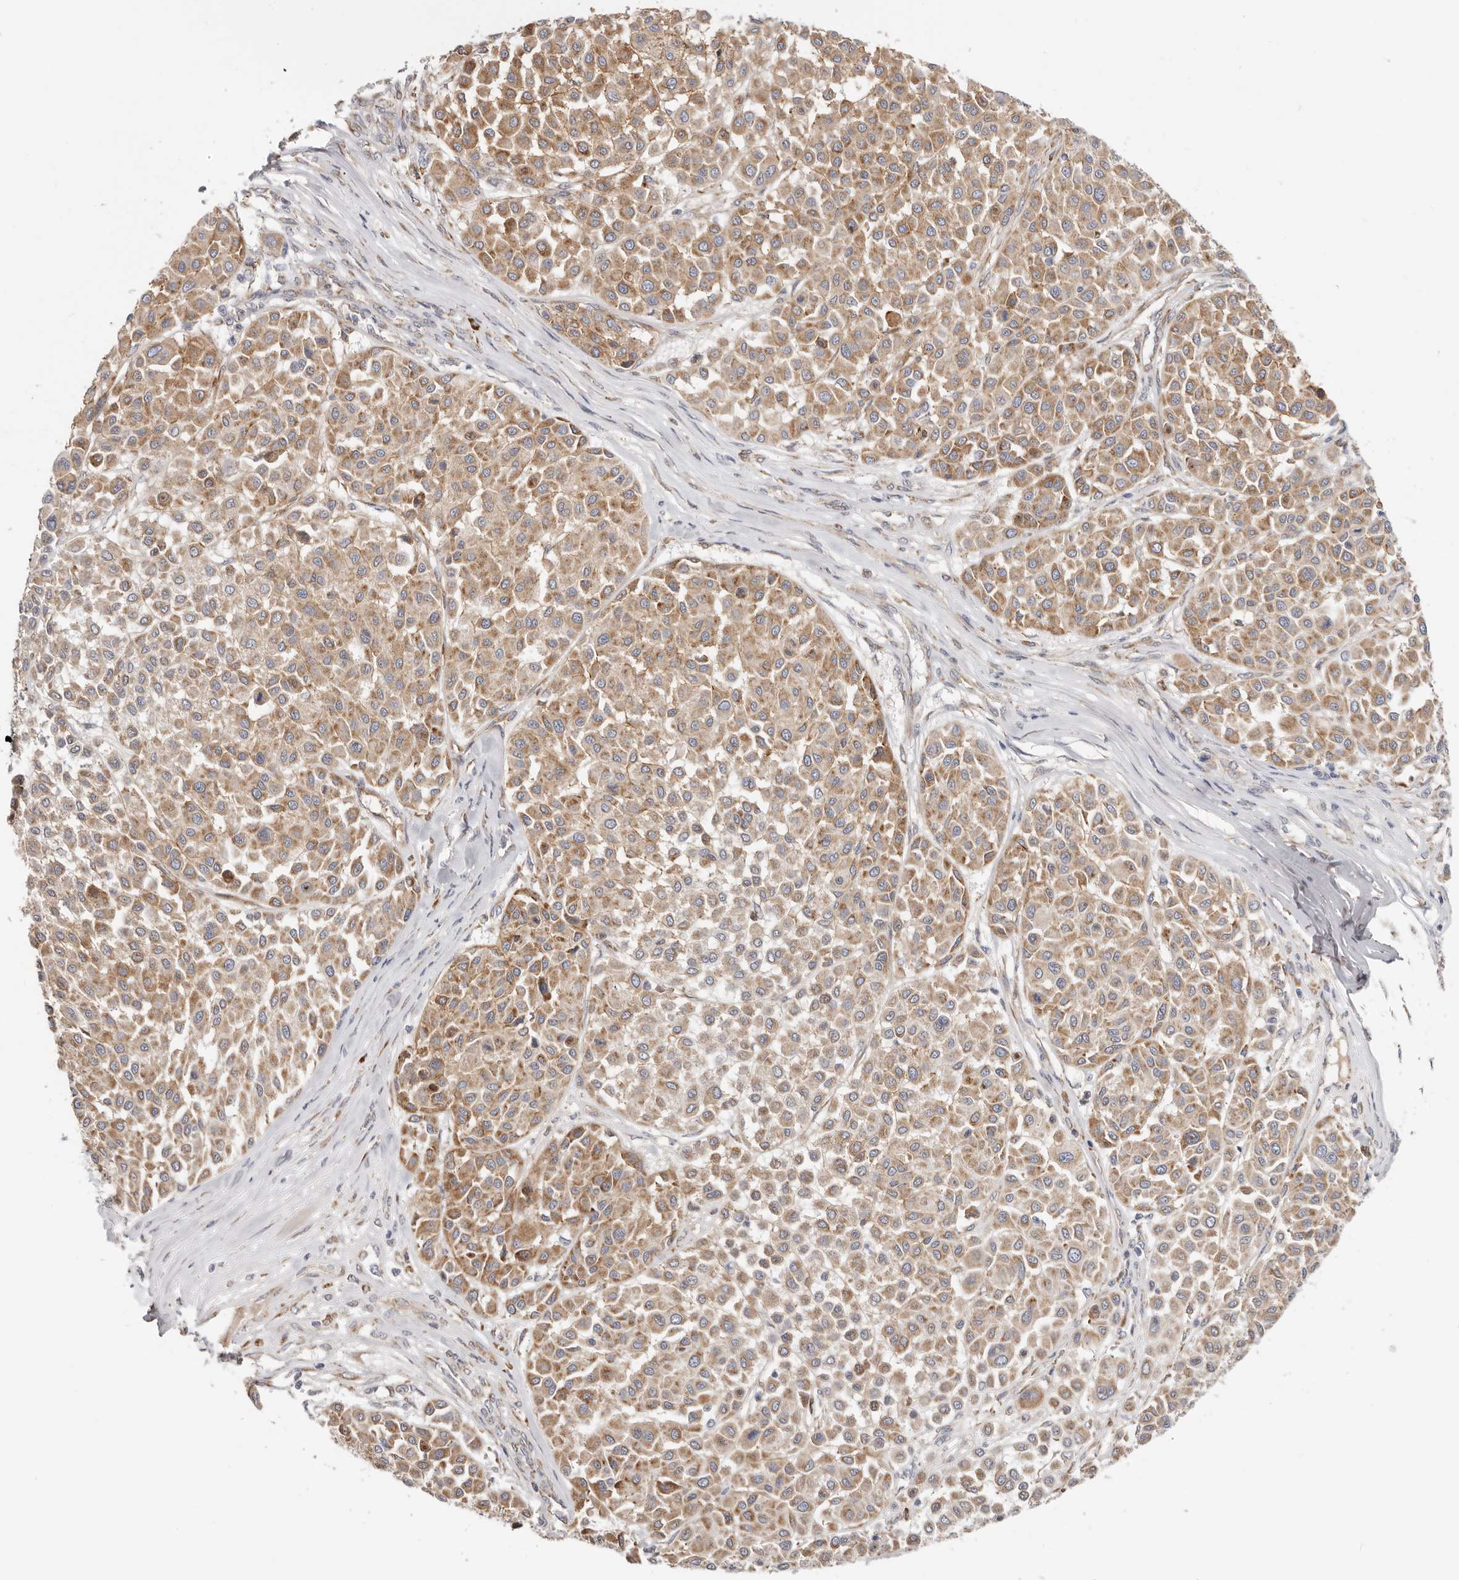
{"staining": {"intensity": "moderate", "quantity": ">75%", "location": "cytoplasmic/membranous"}, "tissue": "melanoma", "cell_type": "Tumor cells", "image_type": "cancer", "snomed": [{"axis": "morphology", "description": "Malignant melanoma, Metastatic site"}, {"axis": "topography", "description": "Soft tissue"}], "caption": "Immunohistochemical staining of melanoma exhibits medium levels of moderate cytoplasmic/membranous protein expression in about >75% of tumor cells.", "gene": "IL32", "patient": {"sex": "male", "age": 41}}